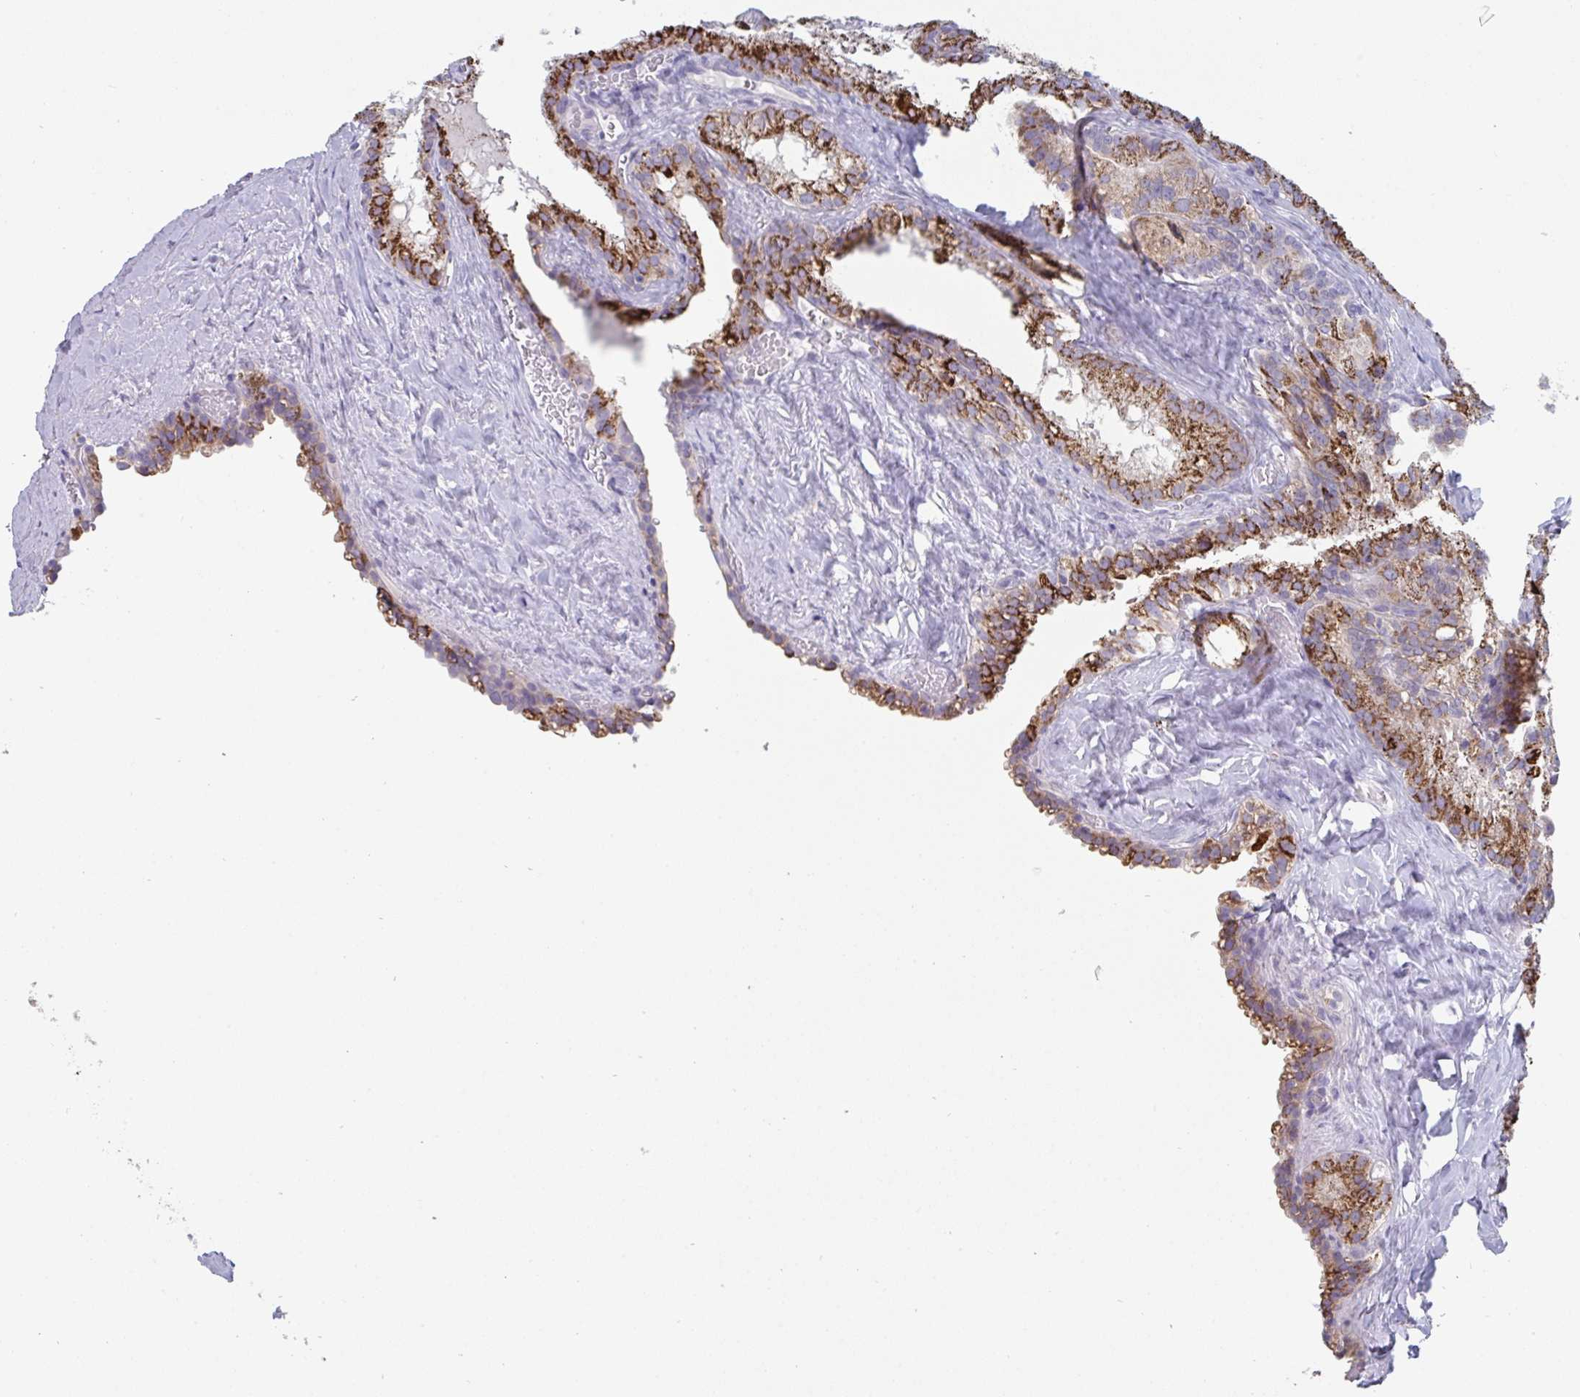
{"staining": {"intensity": "moderate", "quantity": "25%-75%", "location": "cytoplasmic/membranous"}, "tissue": "seminal vesicle", "cell_type": "Glandular cells", "image_type": "normal", "snomed": [{"axis": "morphology", "description": "Normal tissue, NOS"}, {"axis": "topography", "description": "Seminal veicle"}], "caption": "Protein staining of normal seminal vesicle demonstrates moderate cytoplasmic/membranous staining in about 25%-75% of glandular cells.", "gene": "PTPRD", "patient": {"sex": "male", "age": 47}}